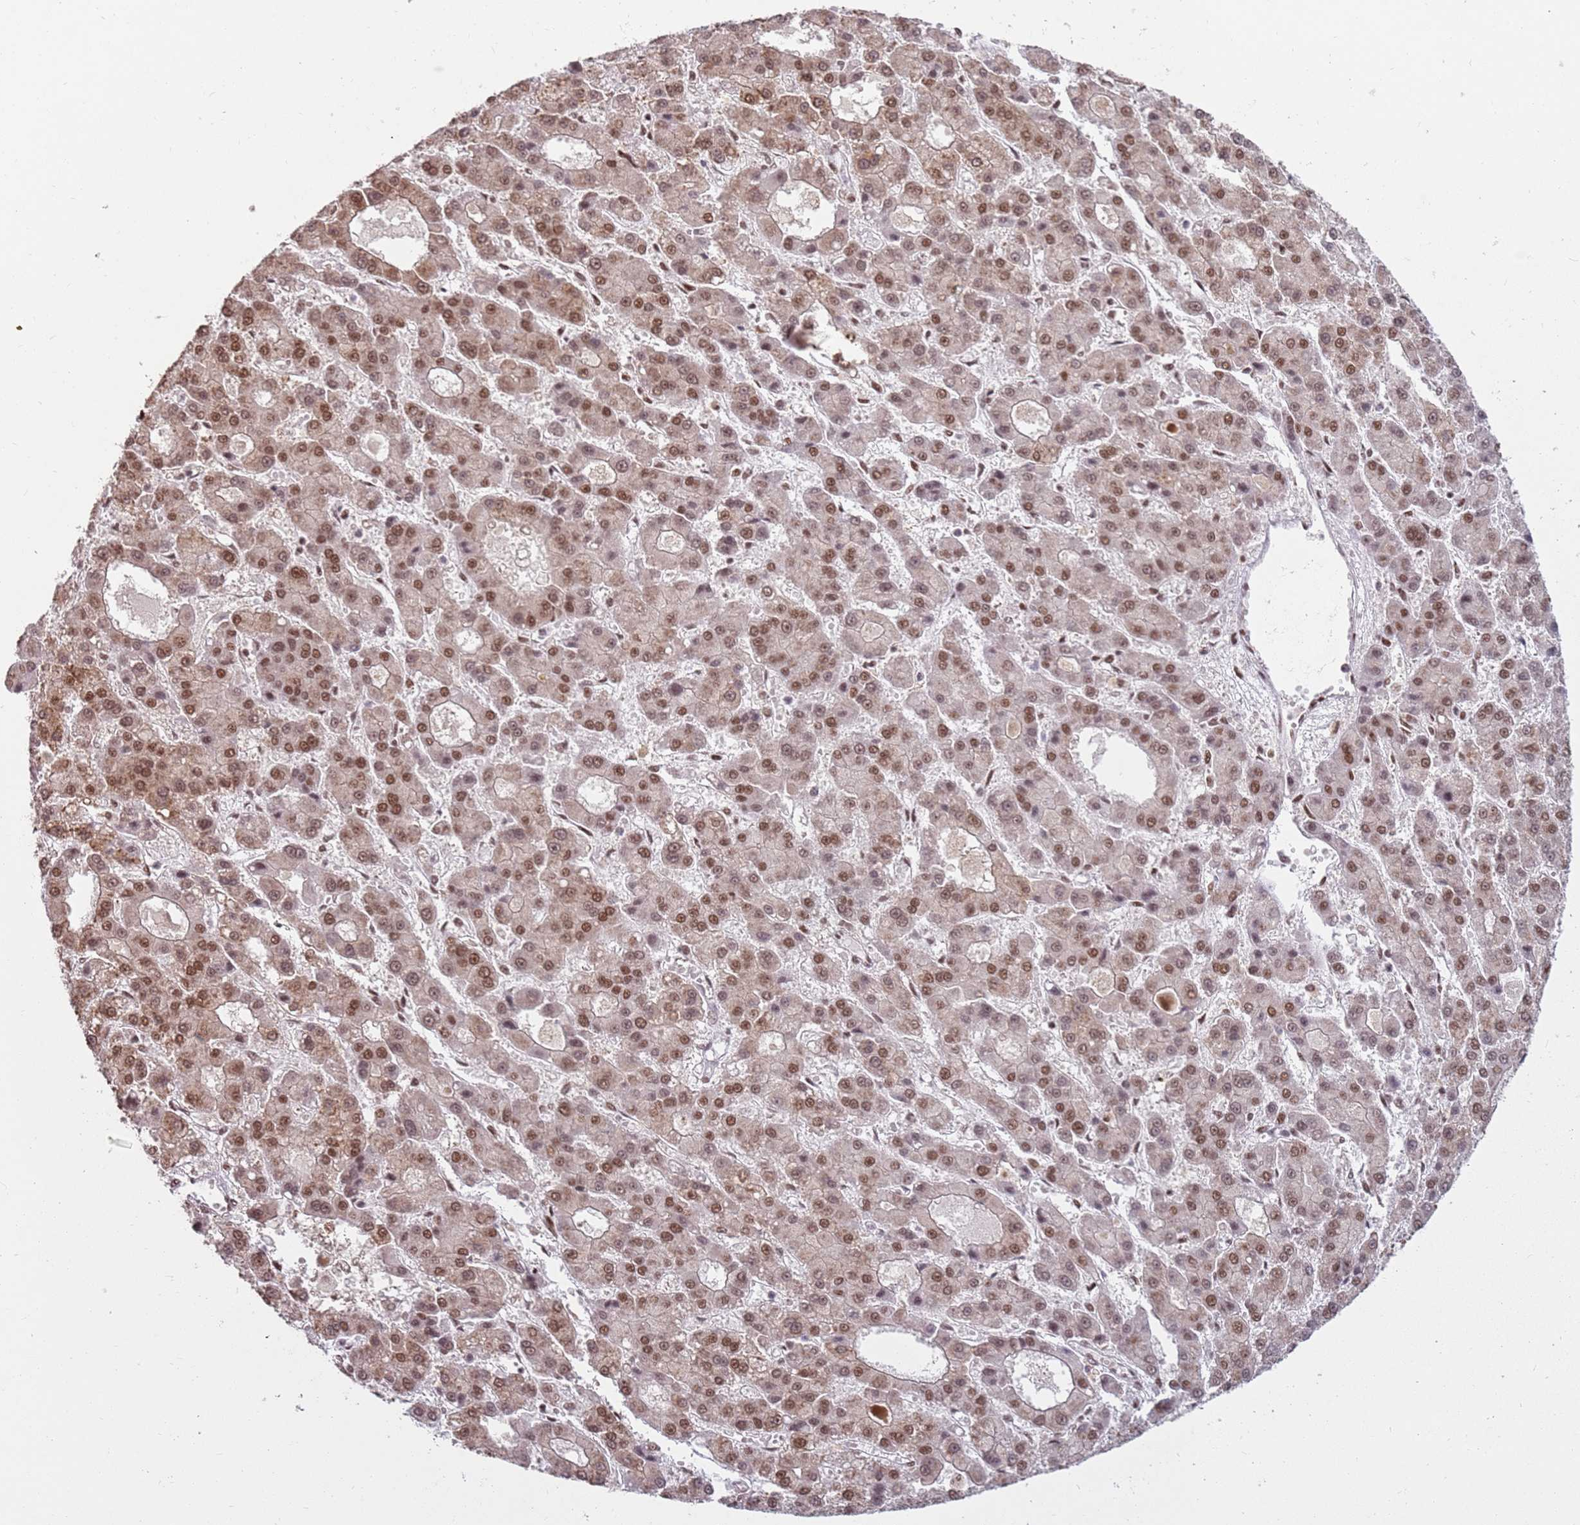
{"staining": {"intensity": "moderate", "quantity": ">75%", "location": "nuclear"}, "tissue": "liver cancer", "cell_type": "Tumor cells", "image_type": "cancer", "snomed": [{"axis": "morphology", "description": "Carcinoma, Hepatocellular, NOS"}, {"axis": "topography", "description": "Liver"}], "caption": "Human hepatocellular carcinoma (liver) stained for a protein (brown) reveals moderate nuclear positive positivity in about >75% of tumor cells.", "gene": "TENT4A", "patient": {"sex": "male", "age": 70}}